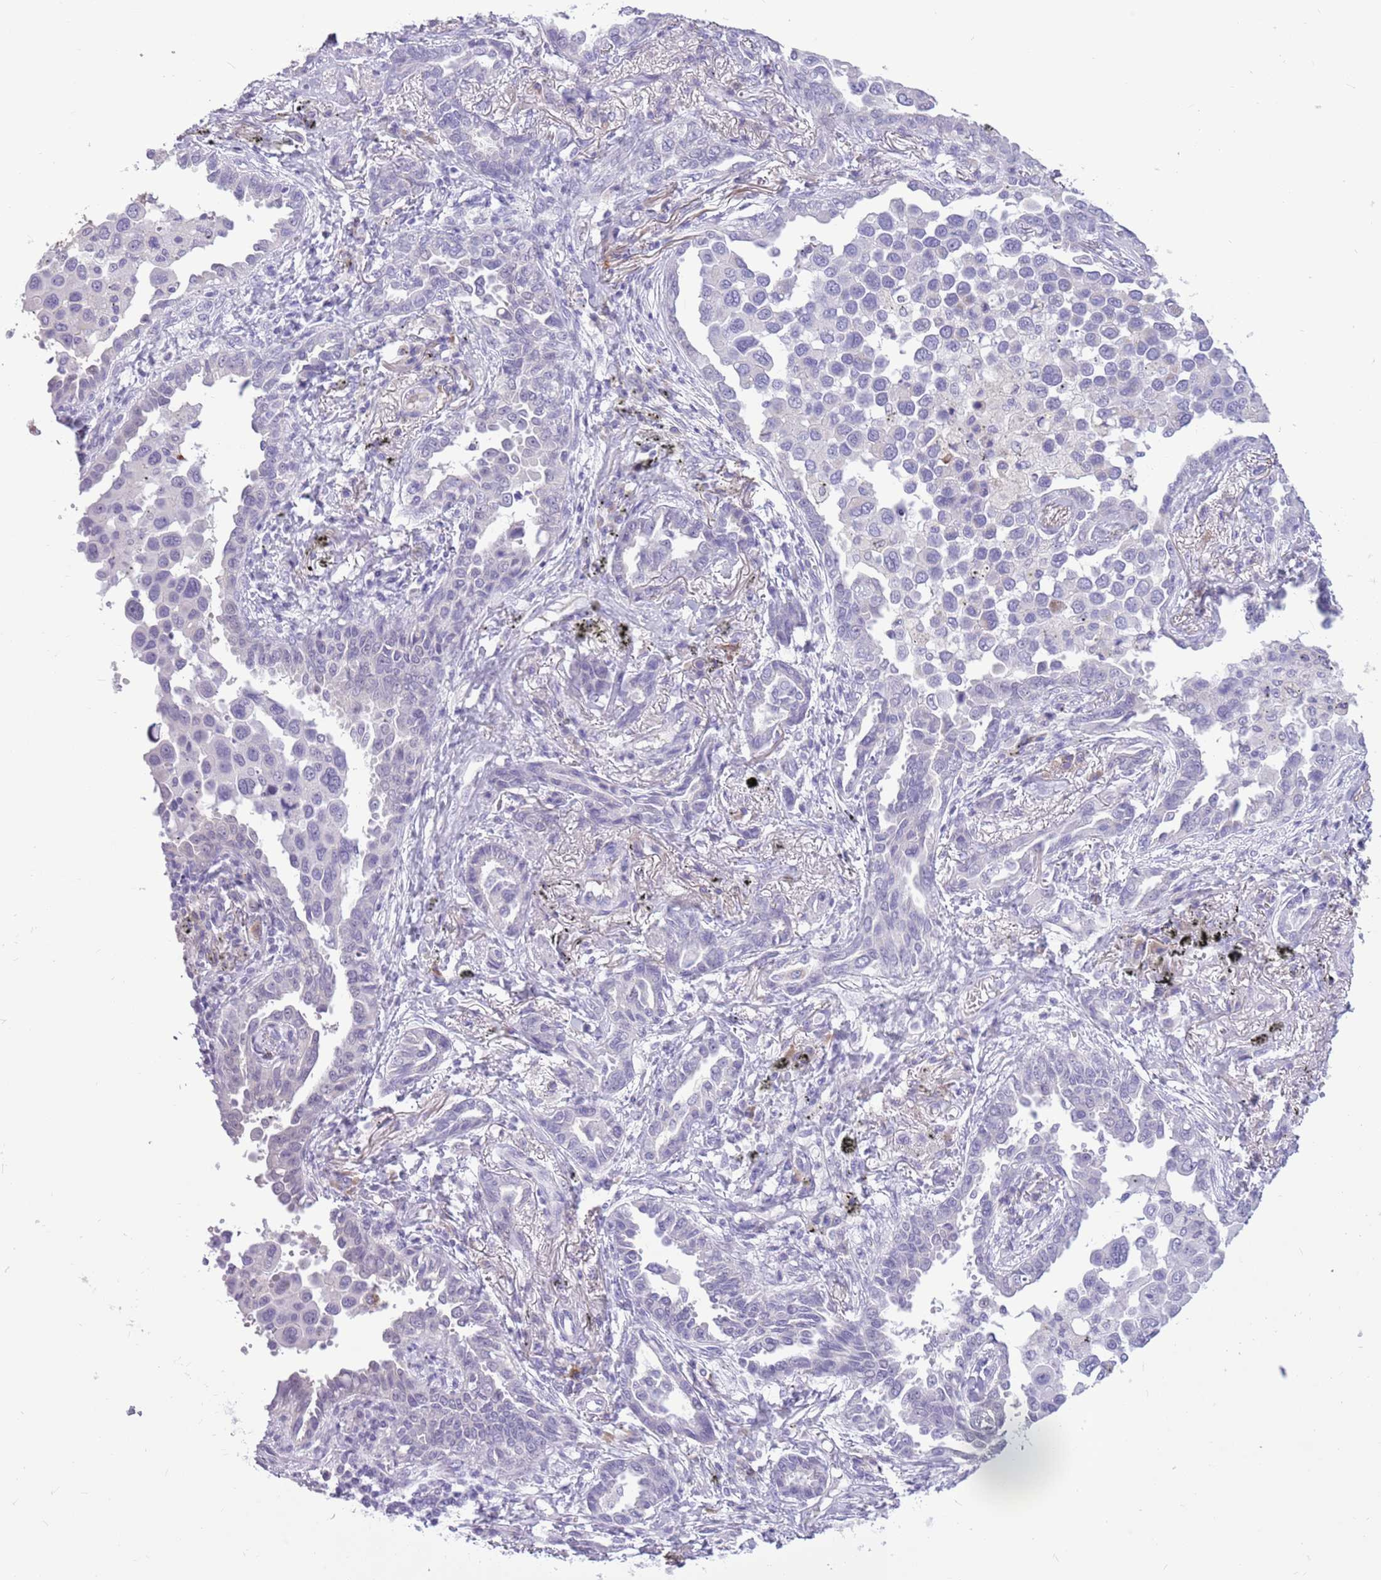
{"staining": {"intensity": "negative", "quantity": "none", "location": "none"}, "tissue": "lung cancer", "cell_type": "Tumor cells", "image_type": "cancer", "snomed": [{"axis": "morphology", "description": "Adenocarcinoma, NOS"}, {"axis": "topography", "description": "Lung"}], "caption": "Protein analysis of lung cancer (adenocarcinoma) displays no significant expression in tumor cells.", "gene": "ZNF425", "patient": {"sex": "male", "age": 67}}